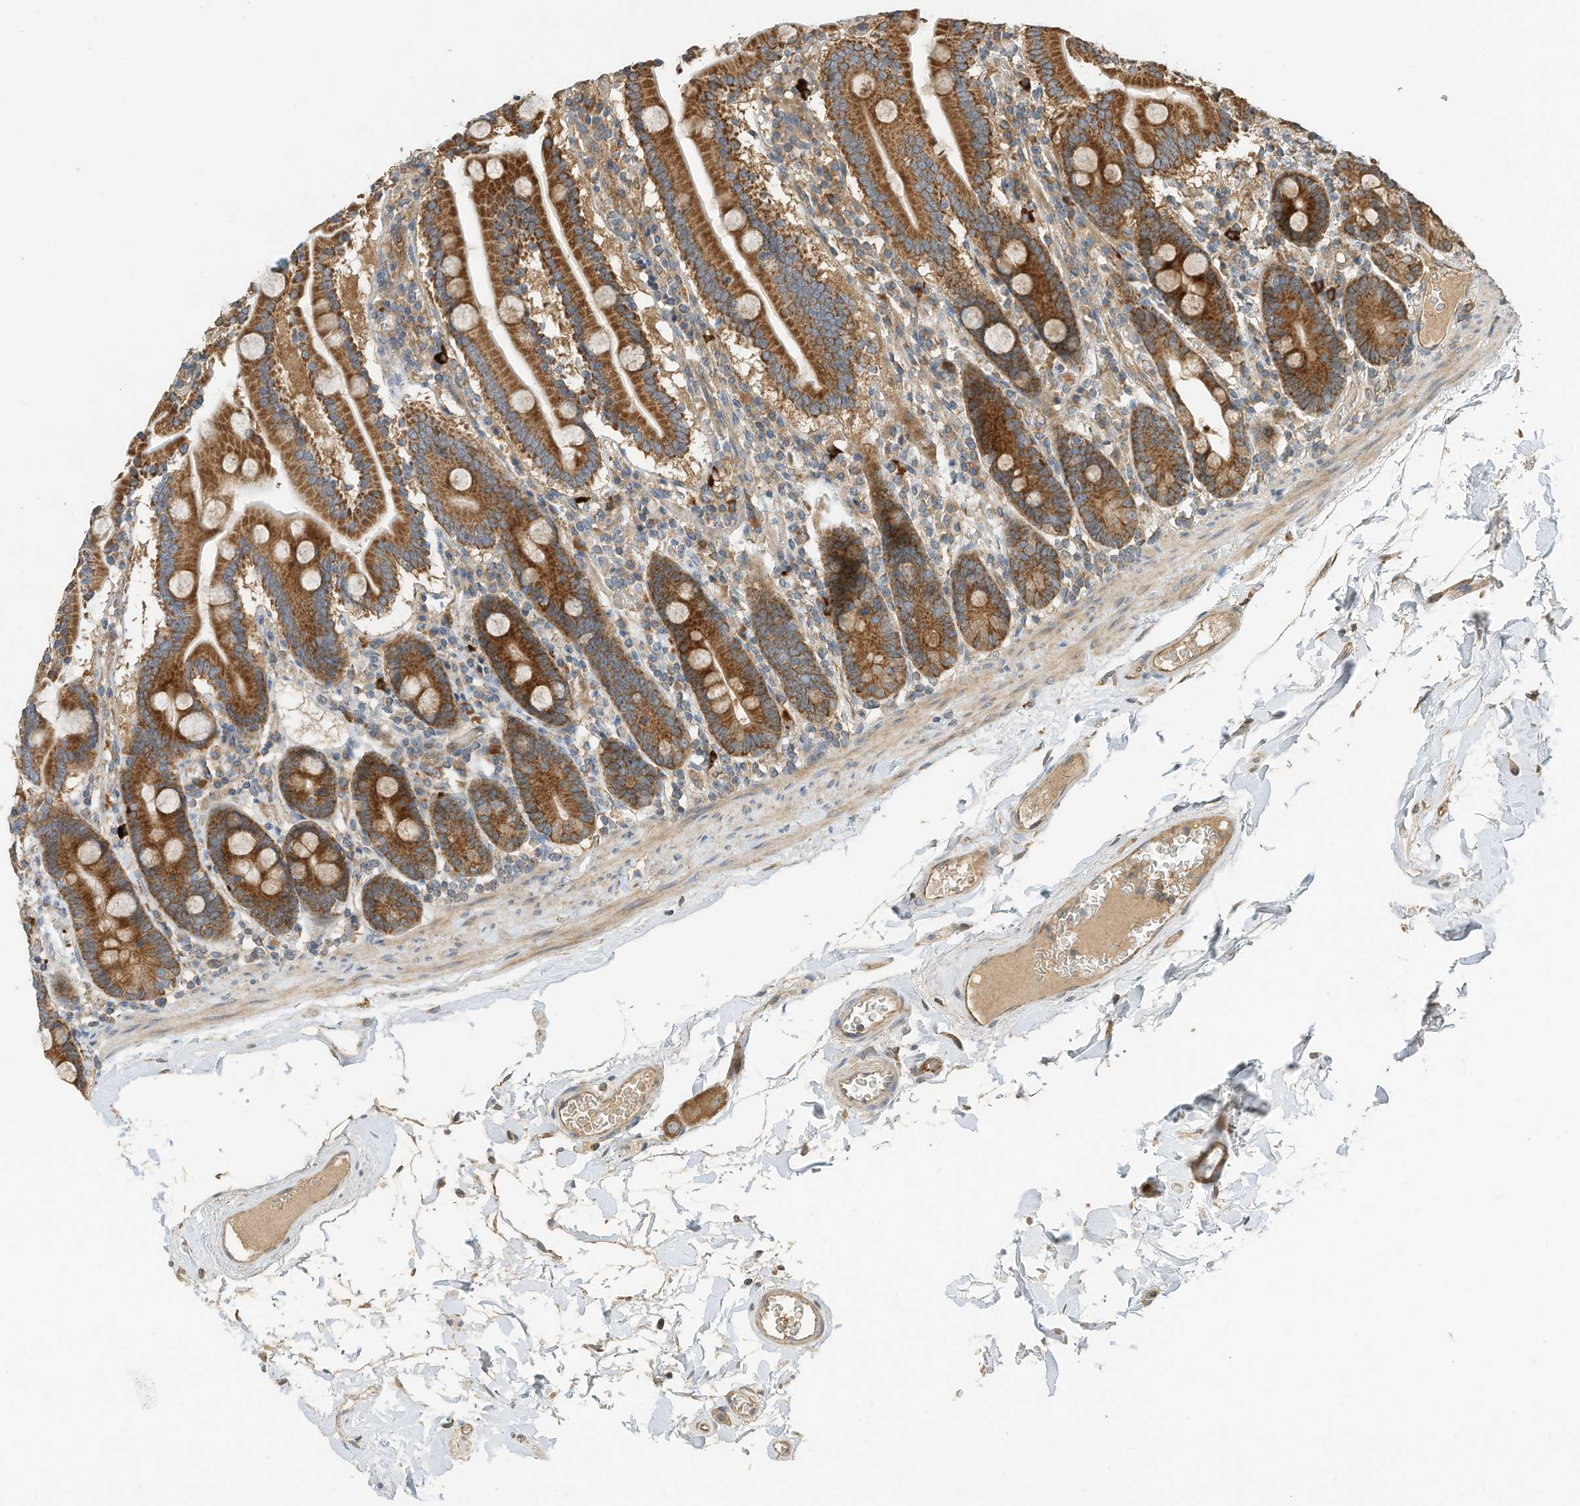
{"staining": {"intensity": "strong", "quantity": ">75%", "location": "cytoplasmic/membranous"}, "tissue": "duodenum", "cell_type": "Glandular cells", "image_type": "normal", "snomed": [{"axis": "morphology", "description": "Normal tissue, NOS"}, {"axis": "topography", "description": "Duodenum"}], "caption": "Strong cytoplasmic/membranous expression is seen in approximately >75% of glandular cells in unremarkable duodenum.", "gene": "CPAMD8", "patient": {"sex": "male", "age": 55}}